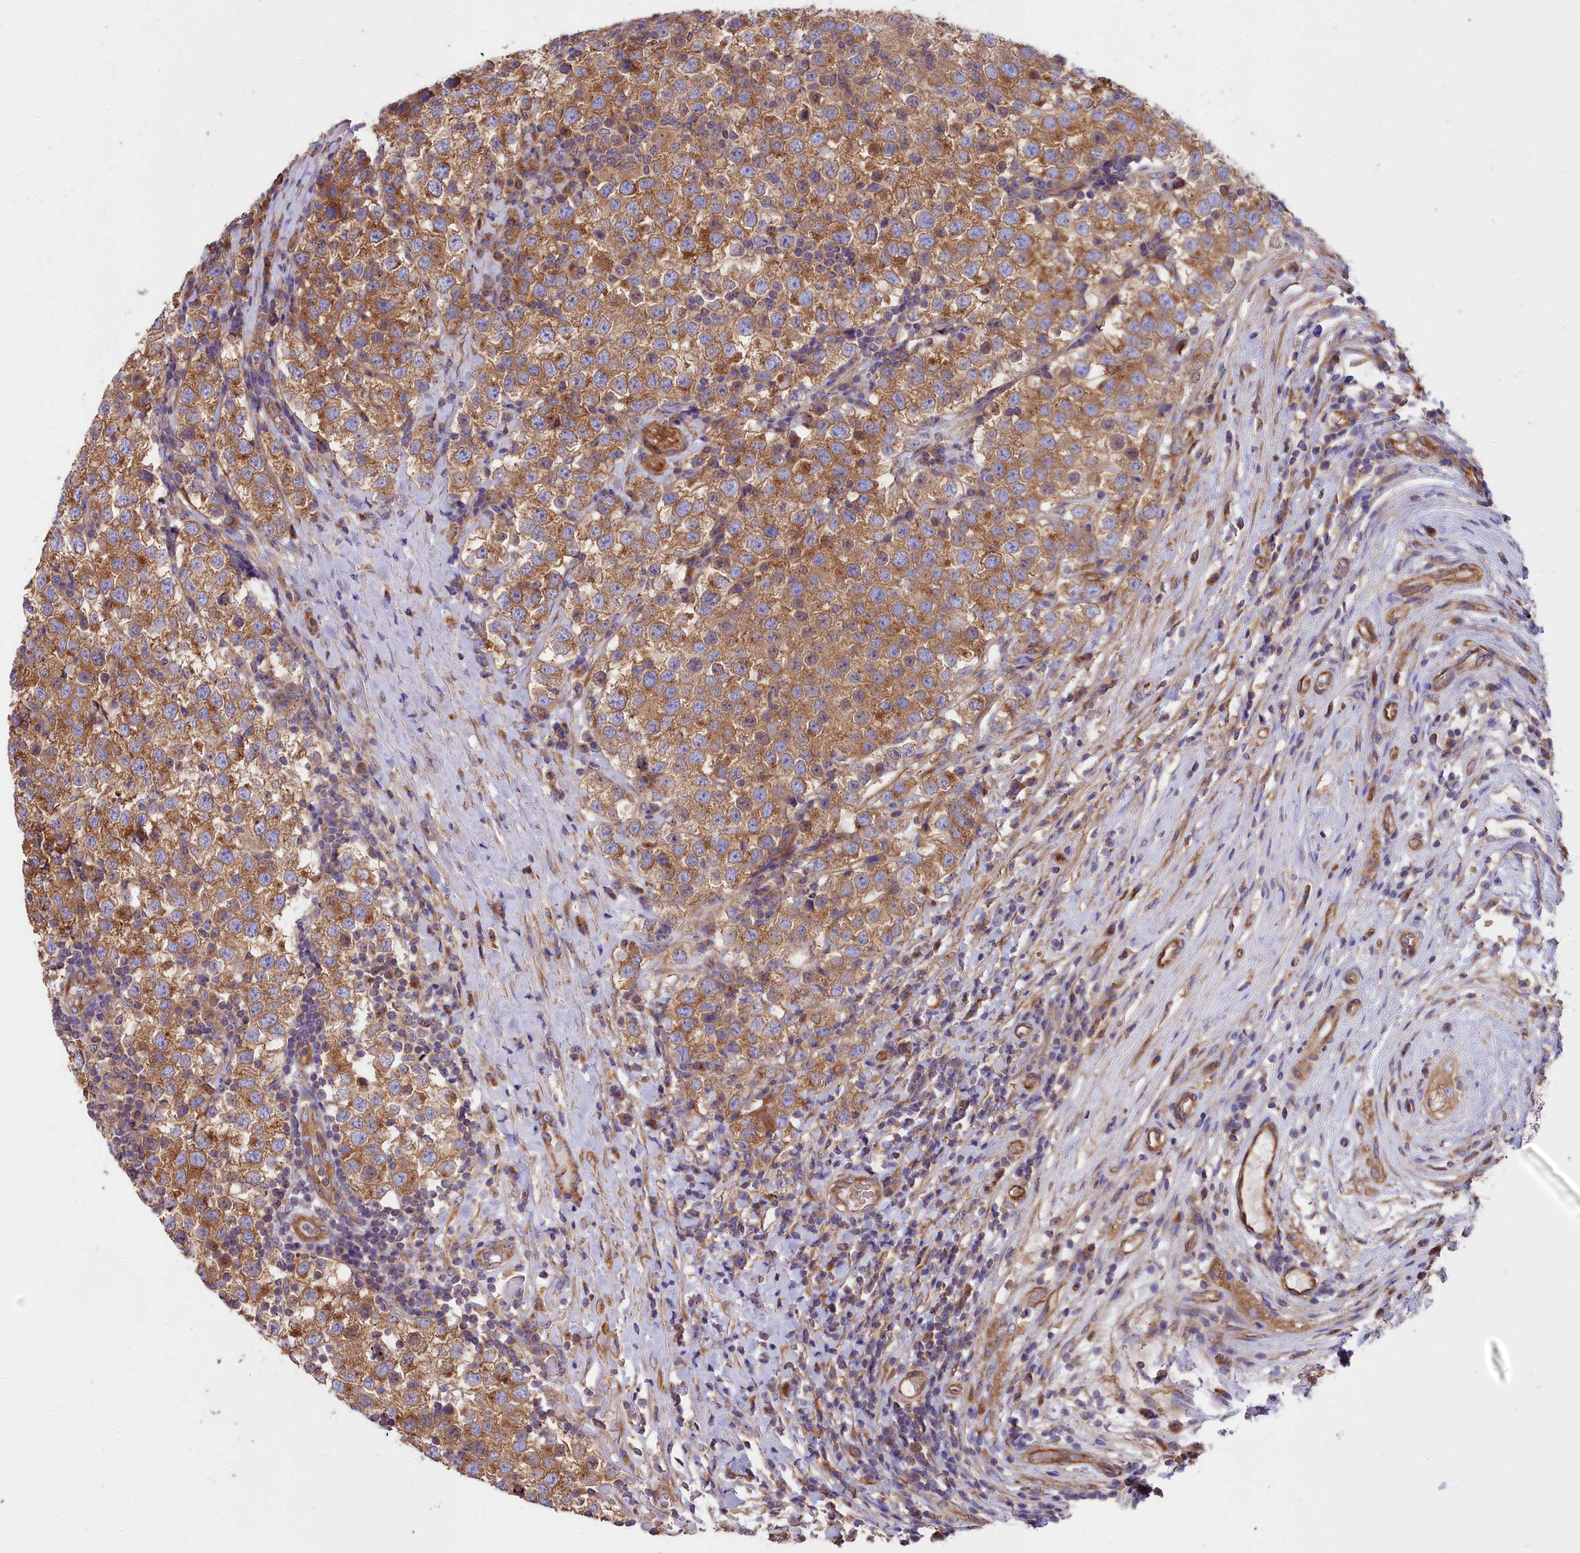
{"staining": {"intensity": "moderate", "quantity": ">75%", "location": "cytoplasmic/membranous"}, "tissue": "testis cancer", "cell_type": "Tumor cells", "image_type": "cancer", "snomed": [{"axis": "morphology", "description": "Seminoma, NOS"}, {"axis": "topography", "description": "Testis"}], "caption": "Testis cancer (seminoma) stained for a protein exhibits moderate cytoplasmic/membranous positivity in tumor cells.", "gene": "DCTN3", "patient": {"sex": "male", "age": 34}}